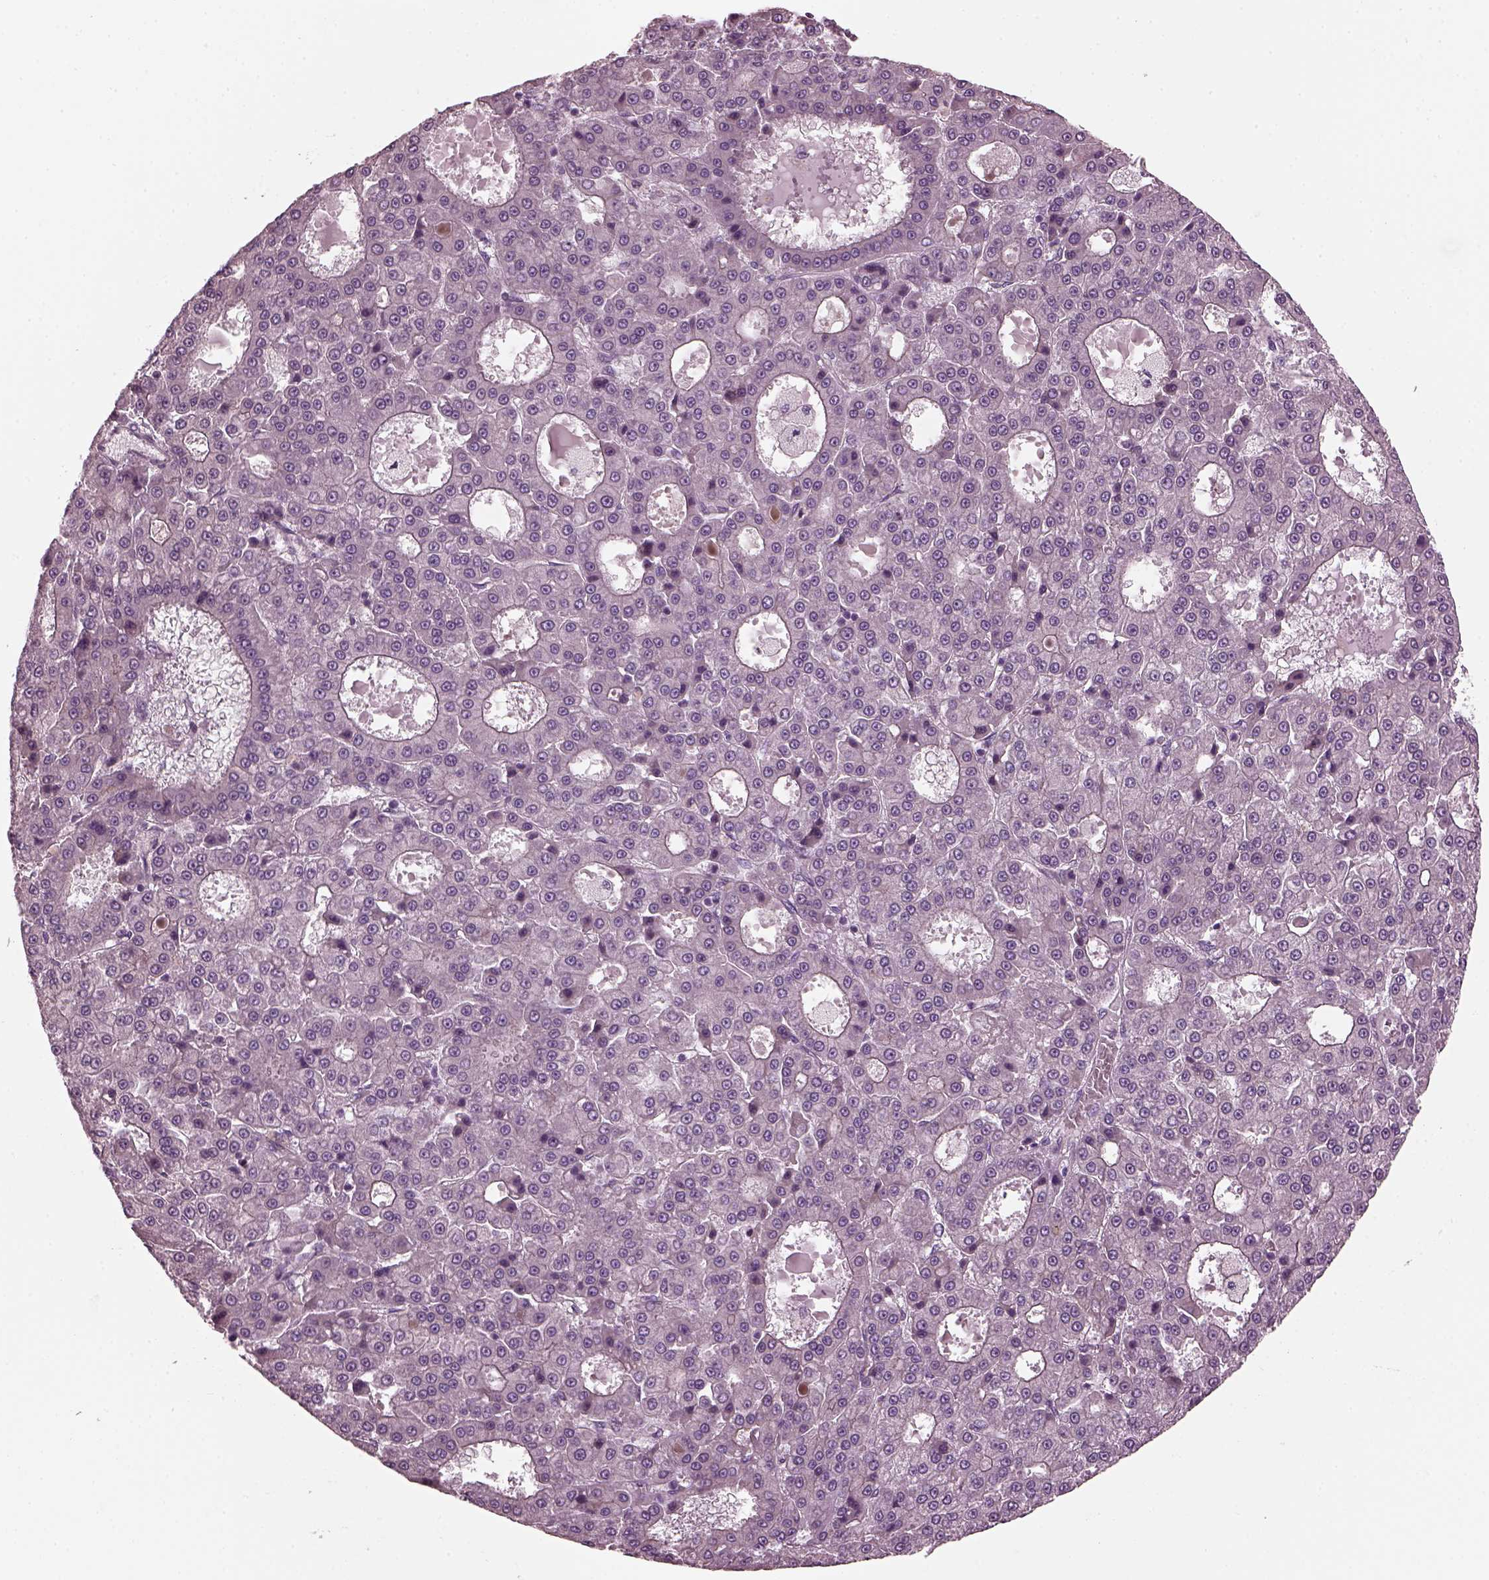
{"staining": {"intensity": "negative", "quantity": "none", "location": "none"}, "tissue": "liver cancer", "cell_type": "Tumor cells", "image_type": "cancer", "snomed": [{"axis": "morphology", "description": "Carcinoma, Hepatocellular, NOS"}, {"axis": "topography", "description": "Liver"}], "caption": "Photomicrograph shows no significant protein staining in tumor cells of liver cancer (hepatocellular carcinoma).", "gene": "ODAD1", "patient": {"sex": "male", "age": 70}}